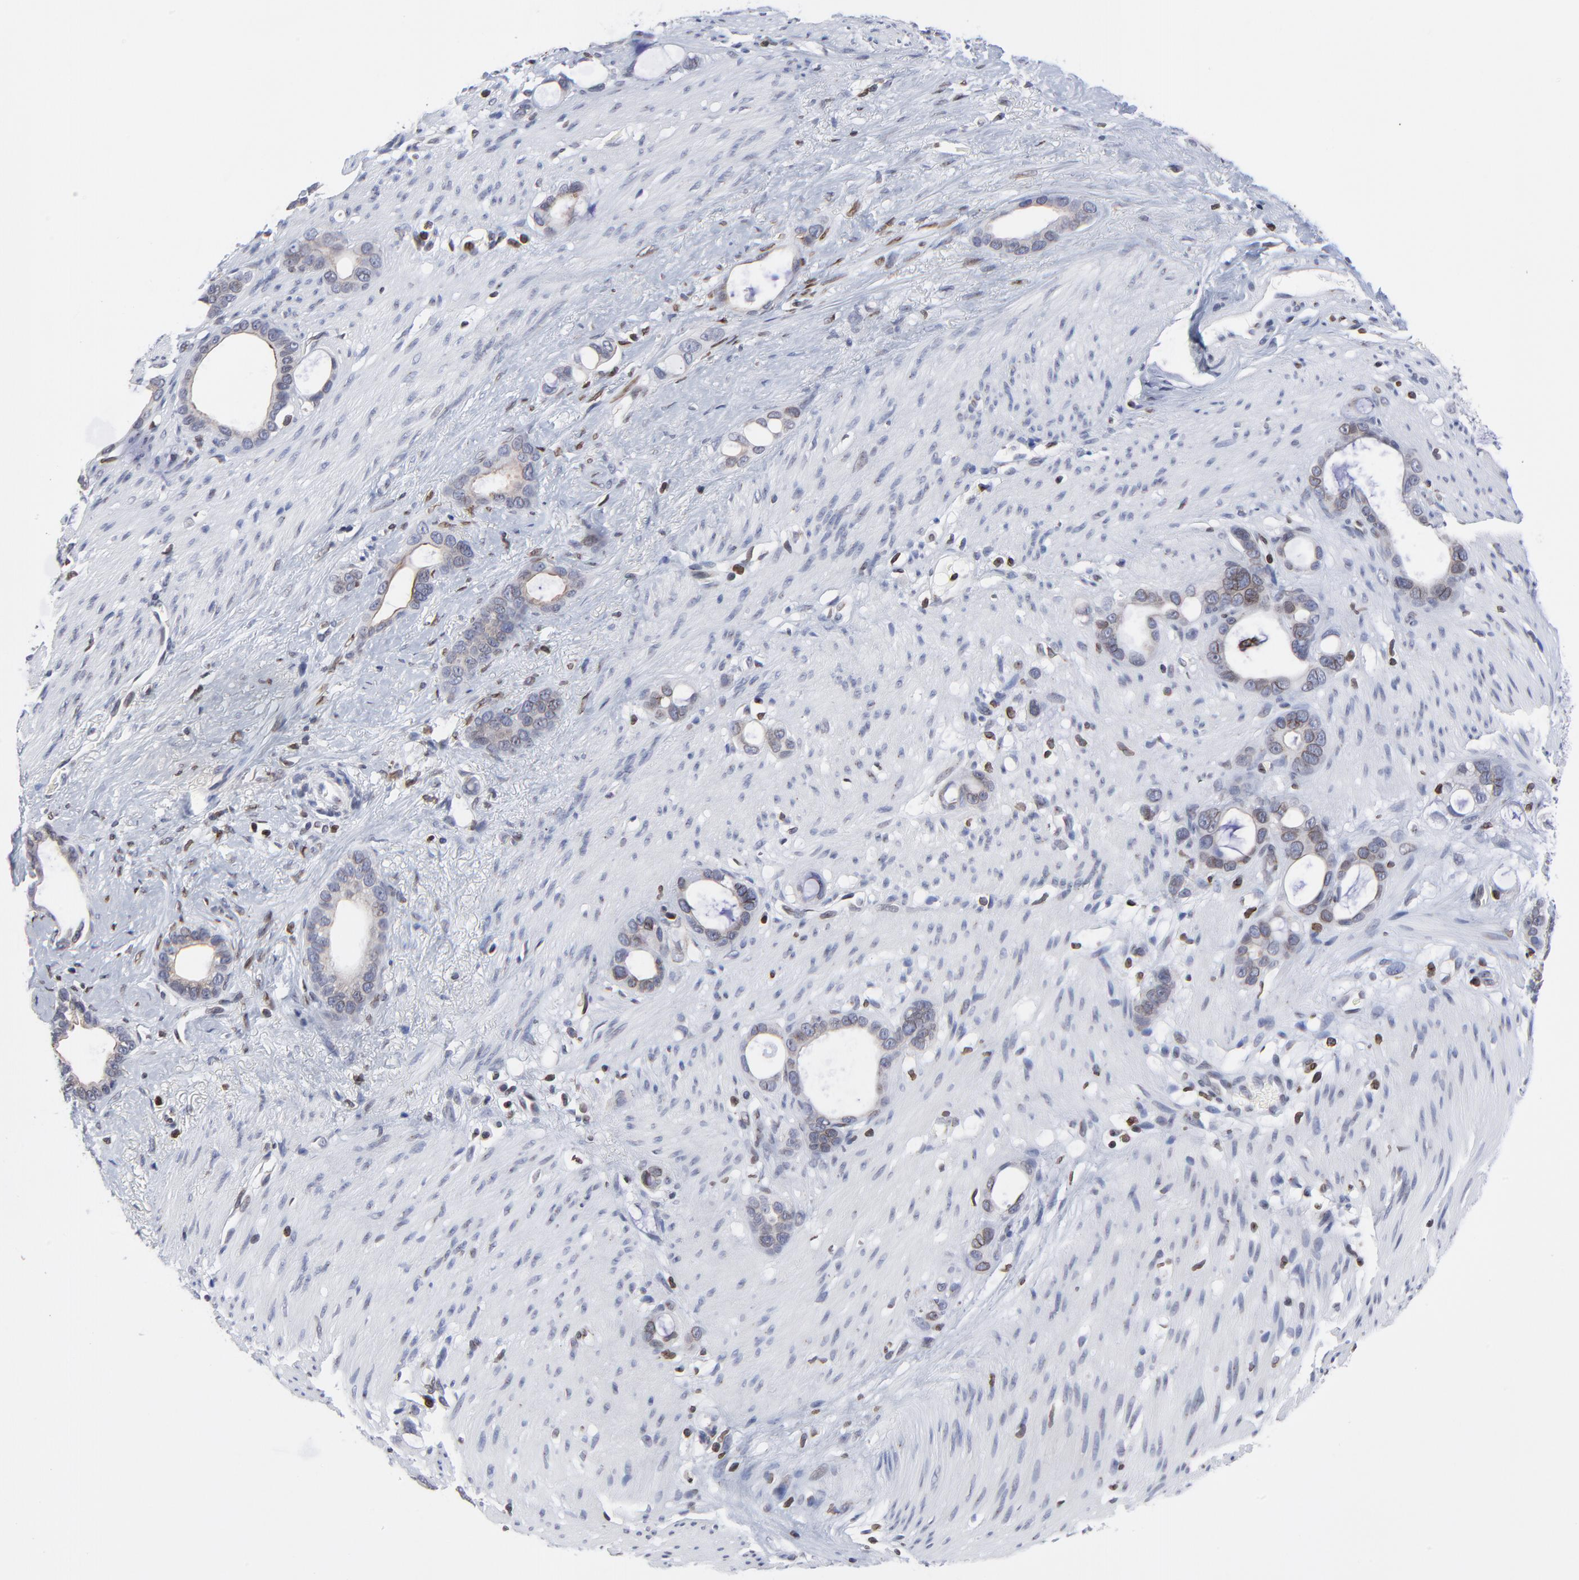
{"staining": {"intensity": "weak", "quantity": ">75%", "location": "cytoplasmic/membranous"}, "tissue": "stomach cancer", "cell_type": "Tumor cells", "image_type": "cancer", "snomed": [{"axis": "morphology", "description": "Adenocarcinoma, NOS"}, {"axis": "topography", "description": "Stomach"}], "caption": "Weak cytoplasmic/membranous positivity is present in about >75% of tumor cells in adenocarcinoma (stomach).", "gene": "THAP7", "patient": {"sex": "female", "age": 75}}